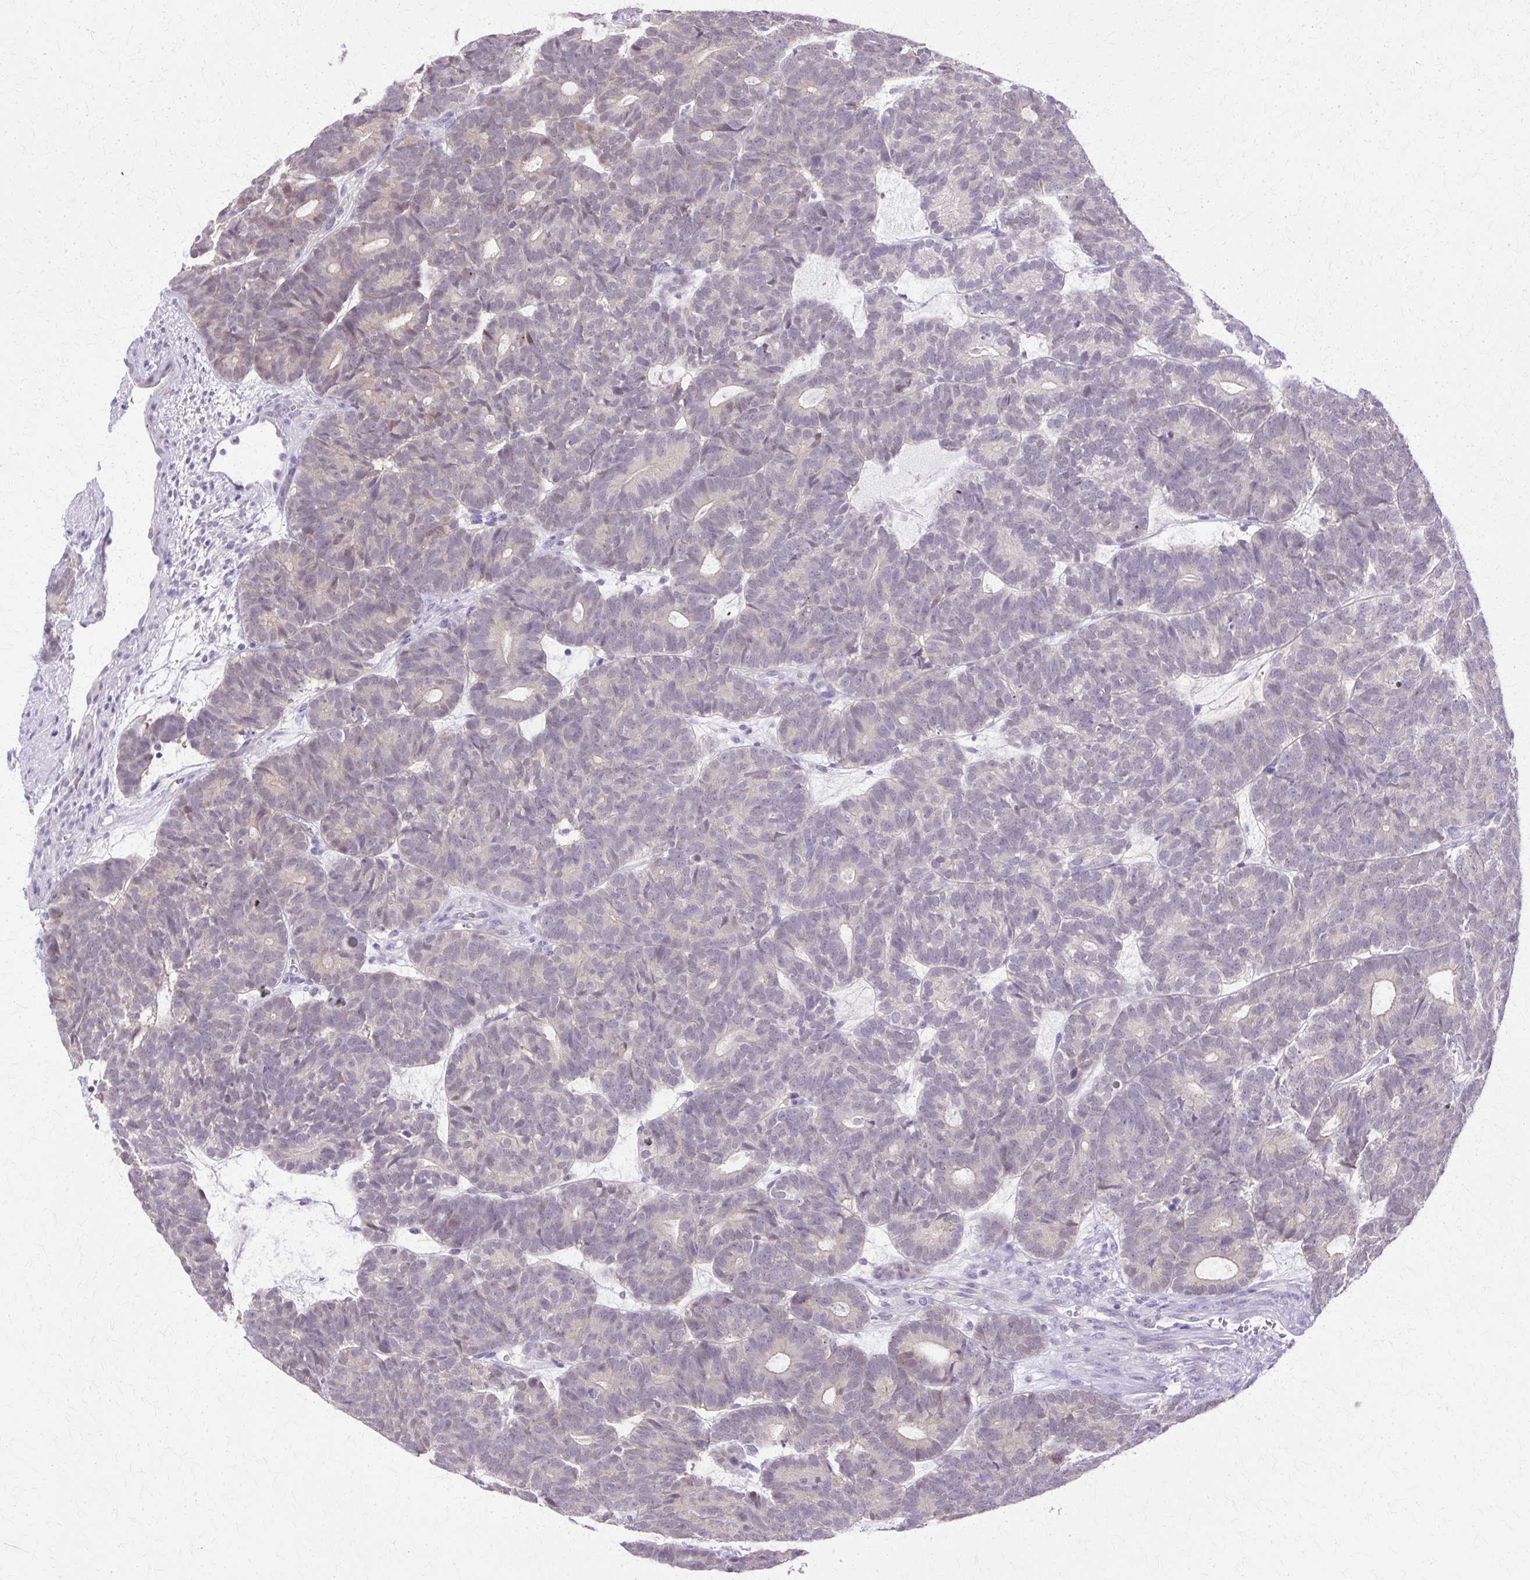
{"staining": {"intensity": "negative", "quantity": "none", "location": "none"}, "tissue": "head and neck cancer", "cell_type": "Tumor cells", "image_type": "cancer", "snomed": [{"axis": "morphology", "description": "Adenocarcinoma, NOS"}, {"axis": "topography", "description": "Head-Neck"}], "caption": "A histopathology image of human head and neck cancer (adenocarcinoma) is negative for staining in tumor cells.", "gene": "HSPA8", "patient": {"sex": "female", "age": 81}}